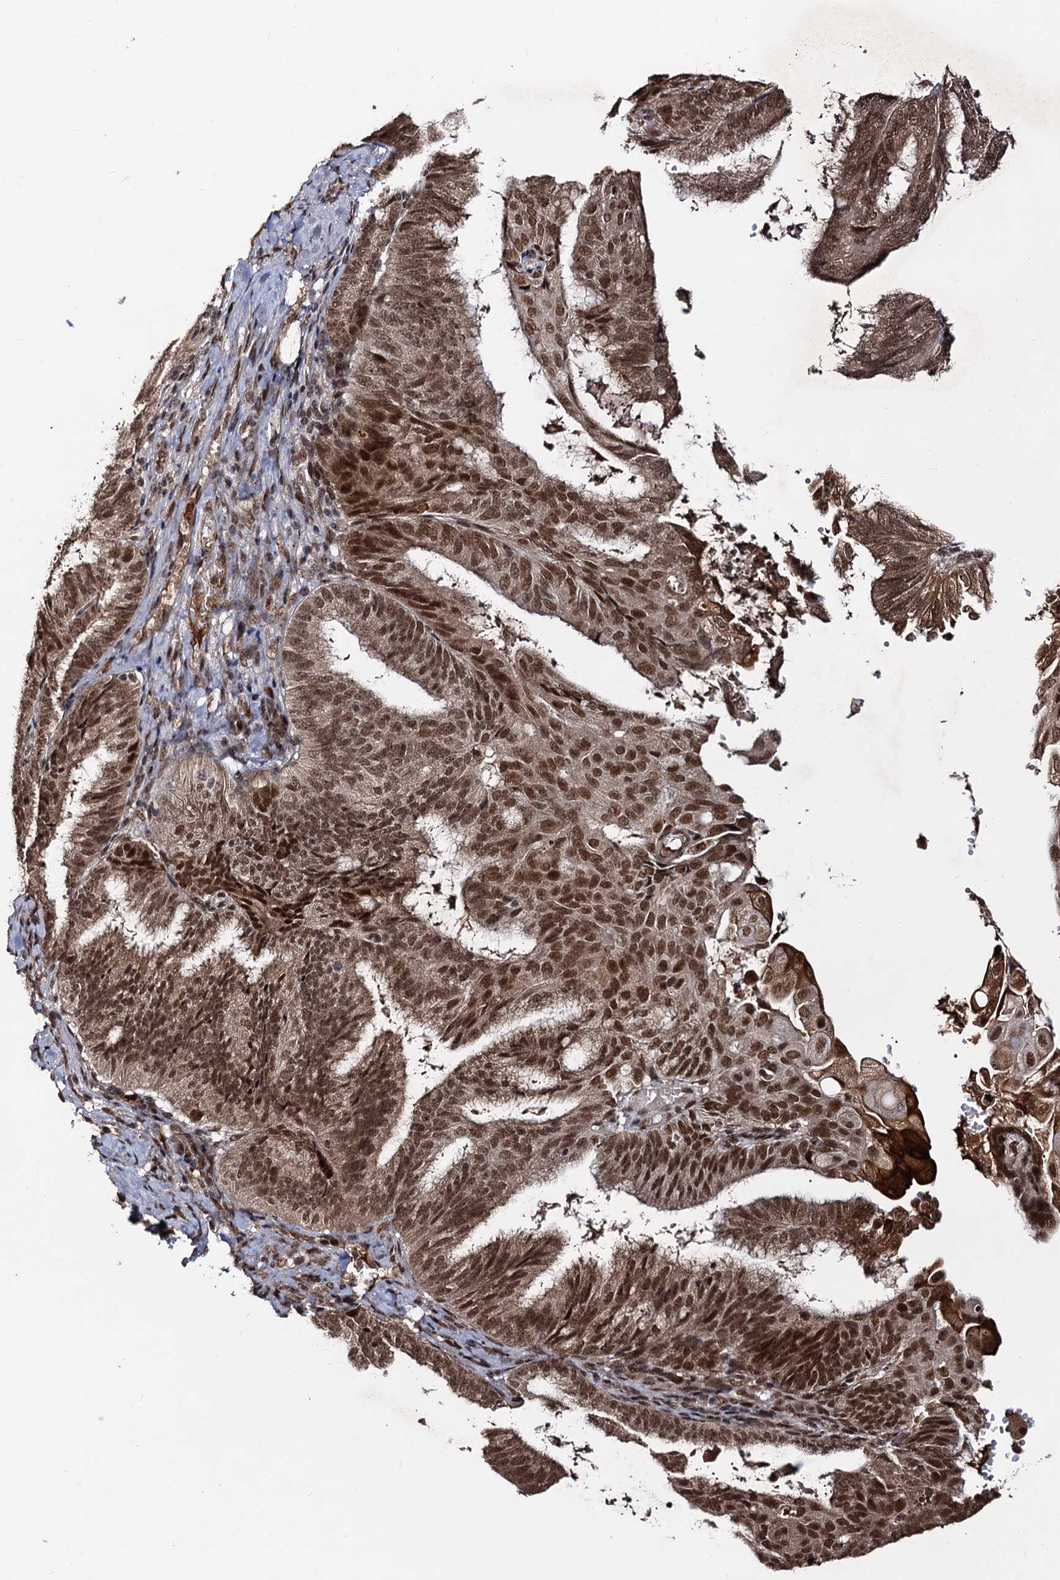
{"staining": {"intensity": "moderate", "quantity": ">75%", "location": "cytoplasmic/membranous,nuclear"}, "tissue": "endometrial cancer", "cell_type": "Tumor cells", "image_type": "cancer", "snomed": [{"axis": "morphology", "description": "Adenocarcinoma, NOS"}, {"axis": "topography", "description": "Endometrium"}], "caption": "Immunohistochemistry (IHC) micrograph of endometrial cancer (adenocarcinoma) stained for a protein (brown), which demonstrates medium levels of moderate cytoplasmic/membranous and nuclear expression in about >75% of tumor cells.", "gene": "SFSWAP", "patient": {"sex": "female", "age": 49}}